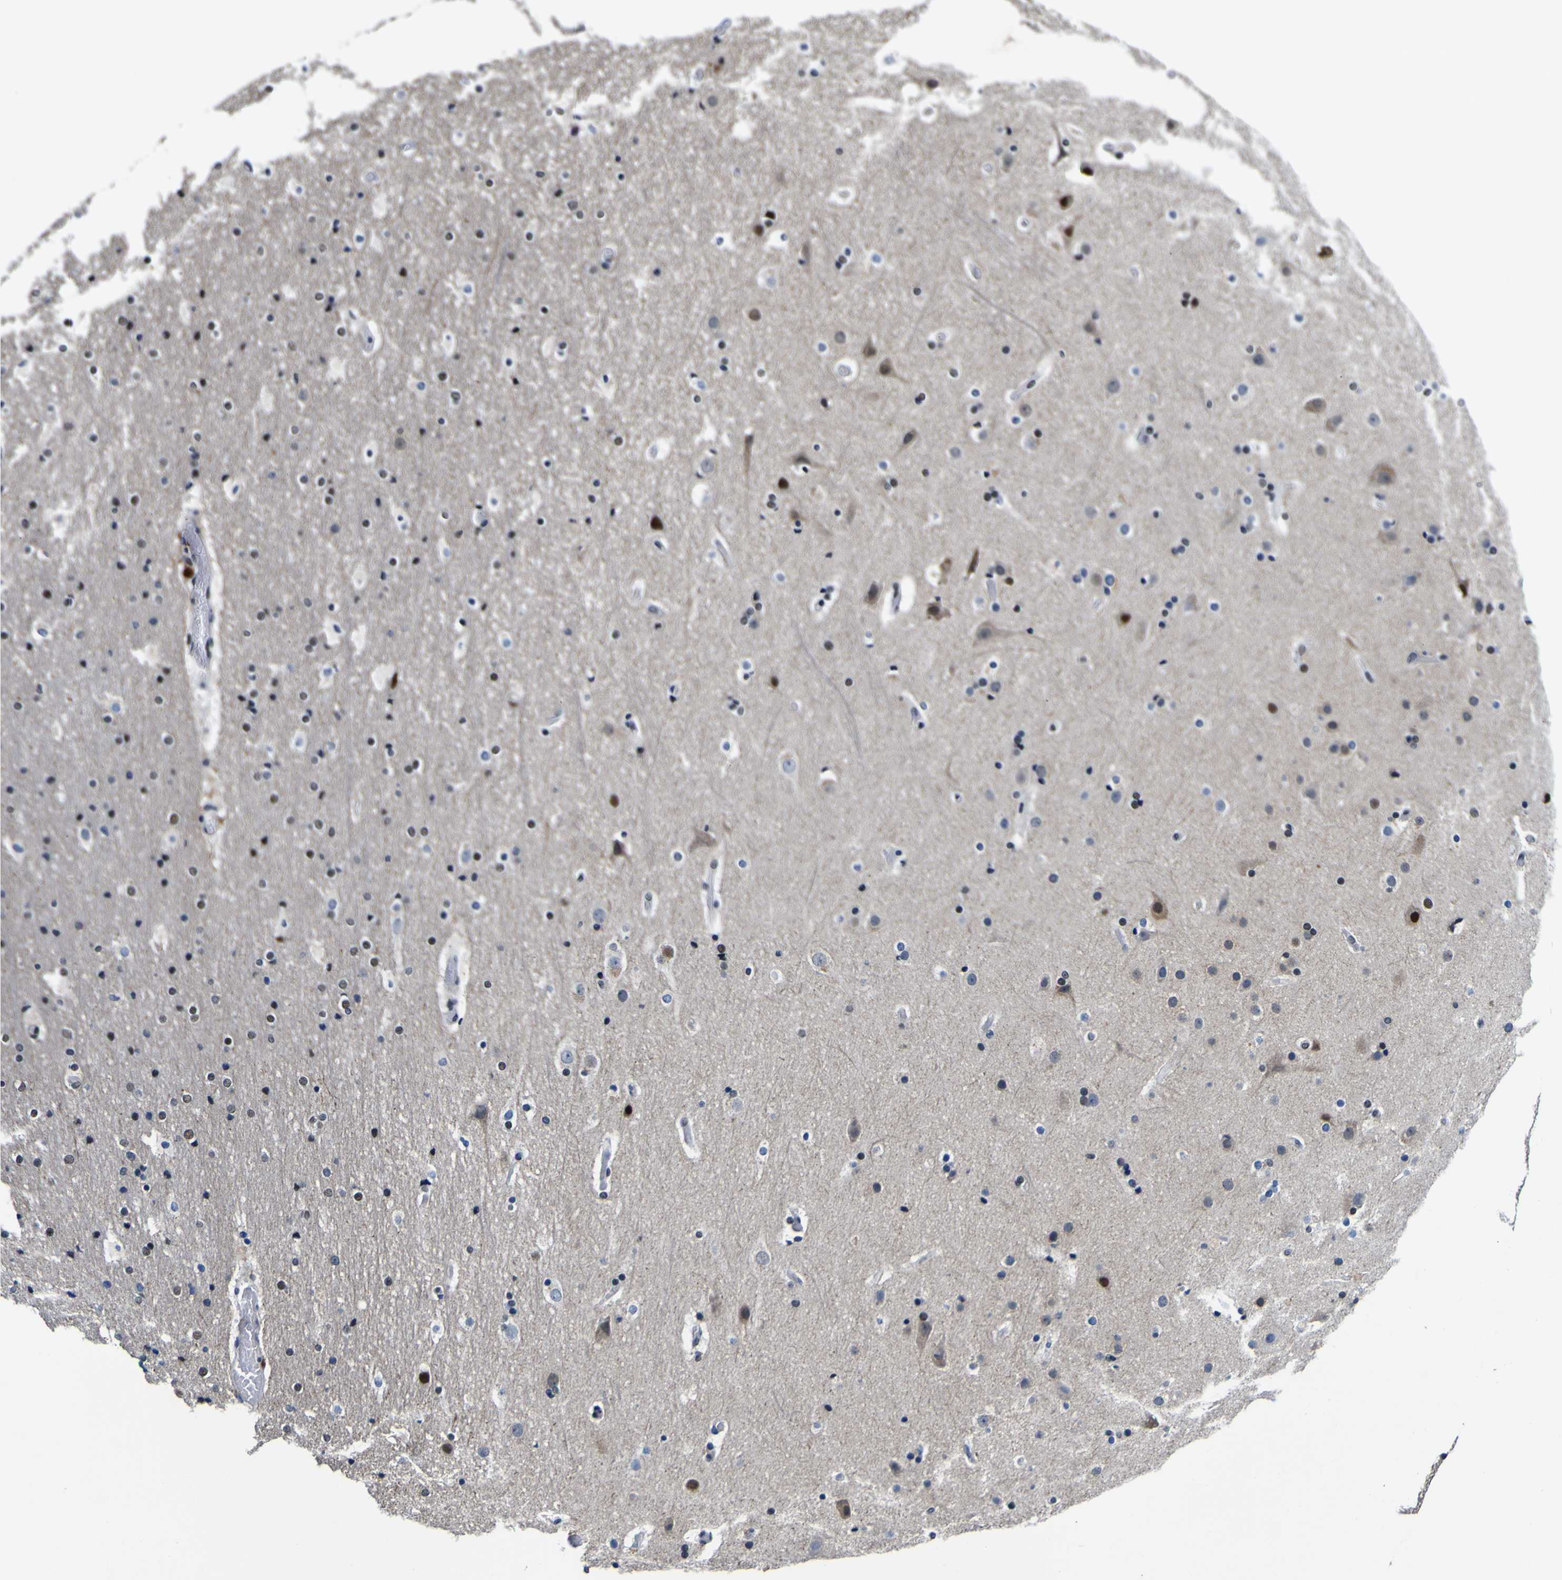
{"staining": {"intensity": "negative", "quantity": "none", "location": "none"}, "tissue": "cerebral cortex", "cell_type": "Endothelial cells", "image_type": "normal", "snomed": [{"axis": "morphology", "description": "Normal tissue, NOS"}, {"axis": "topography", "description": "Cerebral cortex"}], "caption": "DAB immunohistochemical staining of unremarkable human cerebral cortex exhibits no significant staining in endothelial cells.", "gene": "CUL4B", "patient": {"sex": "male", "age": 57}}